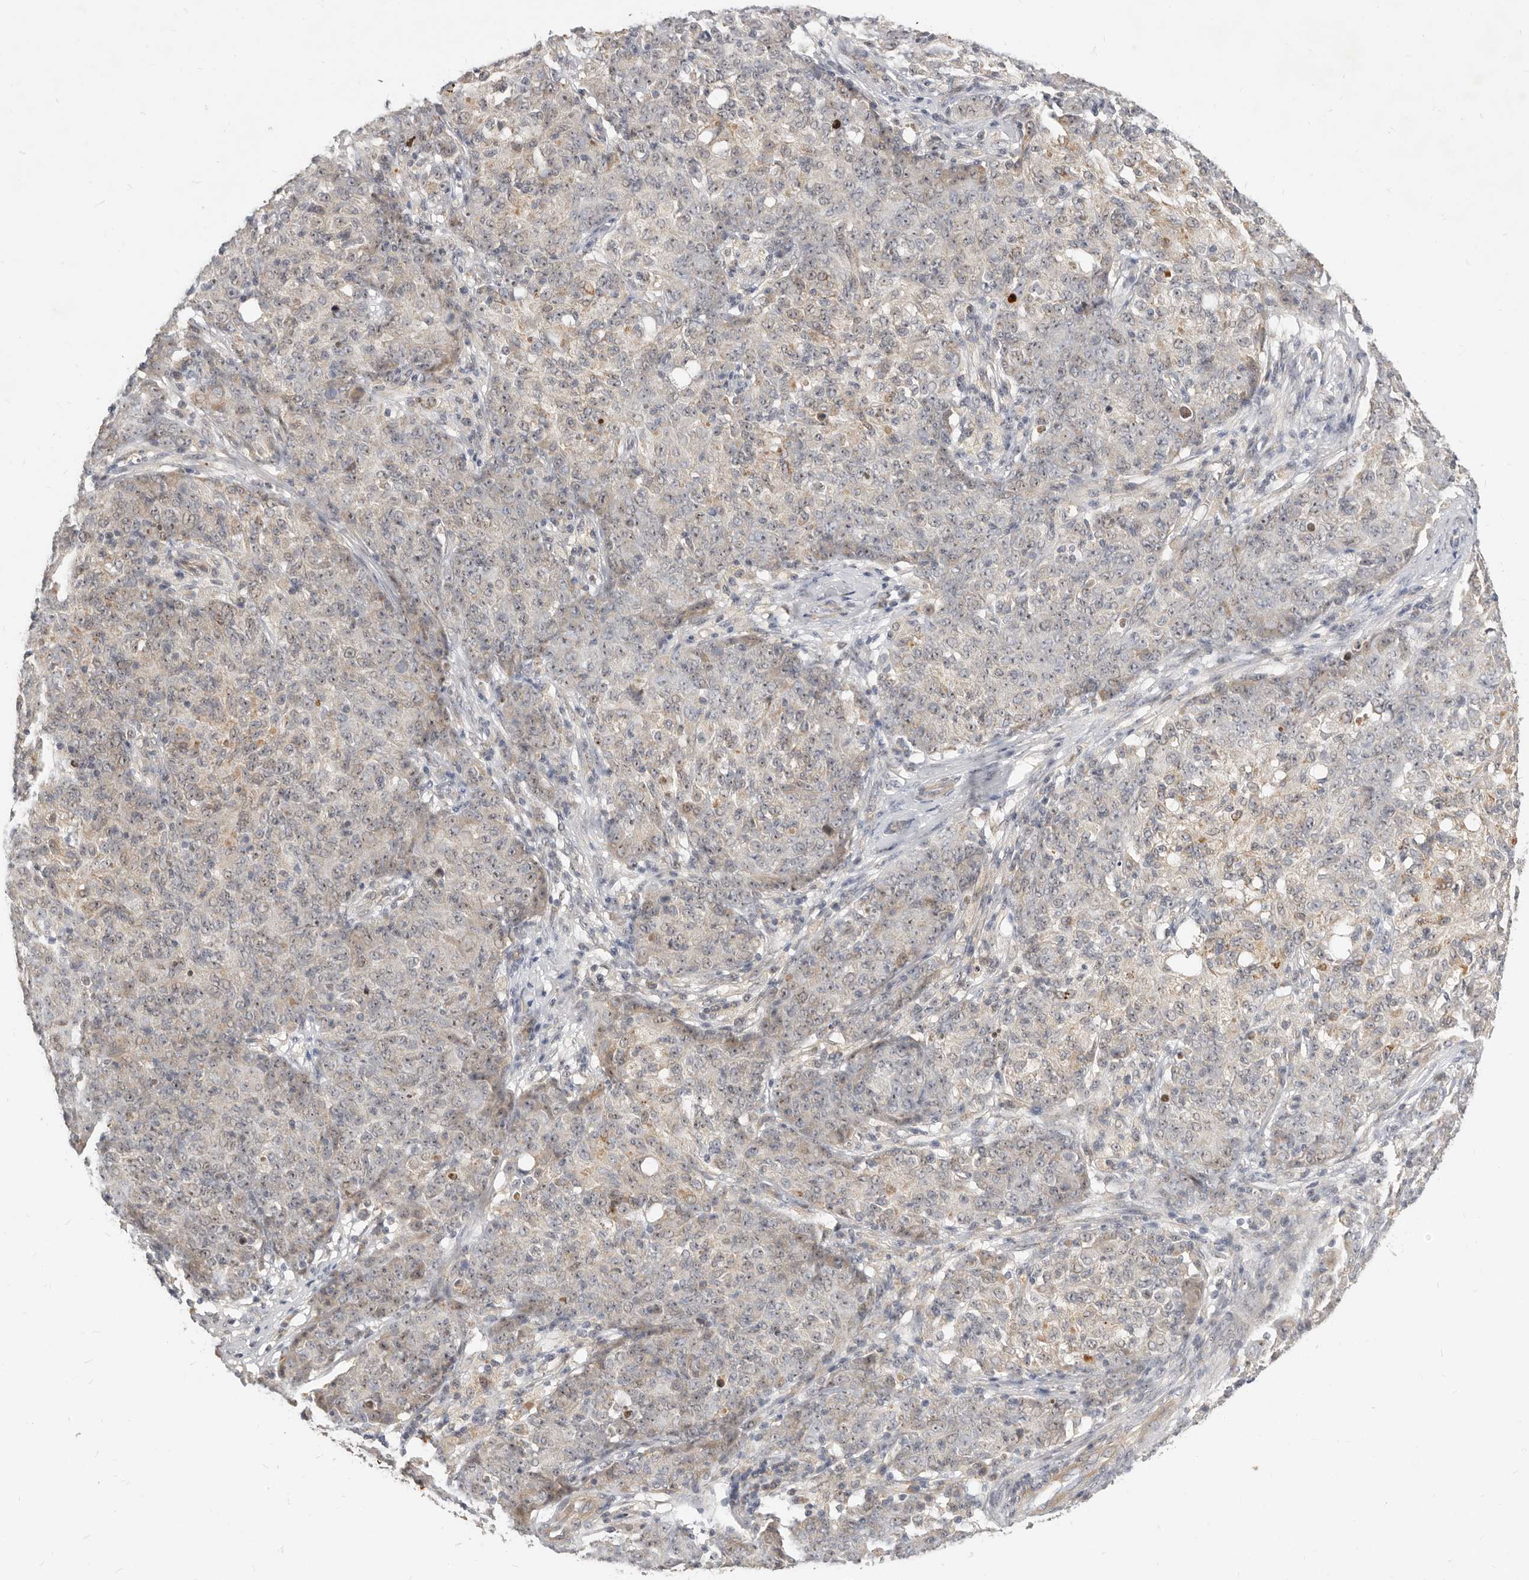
{"staining": {"intensity": "negative", "quantity": "none", "location": "none"}, "tissue": "ovarian cancer", "cell_type": "Tumor cells", "image_type": "cancer", "snomed": [{"axis": "morphology", "description": "Carcinoma, endometroid"}, {"axis": "topography", "description": "Ovary"}], "caption": "Immunohistochemistry (IHC) histopathology image of neoplastic tissue: human ovarian cancer (endometroid carcinoma) stained with DAB displays no significant protein positivity in tumor cells.", "gene": "MICALL2", "patient": {"sex": "female", "age": 42}}